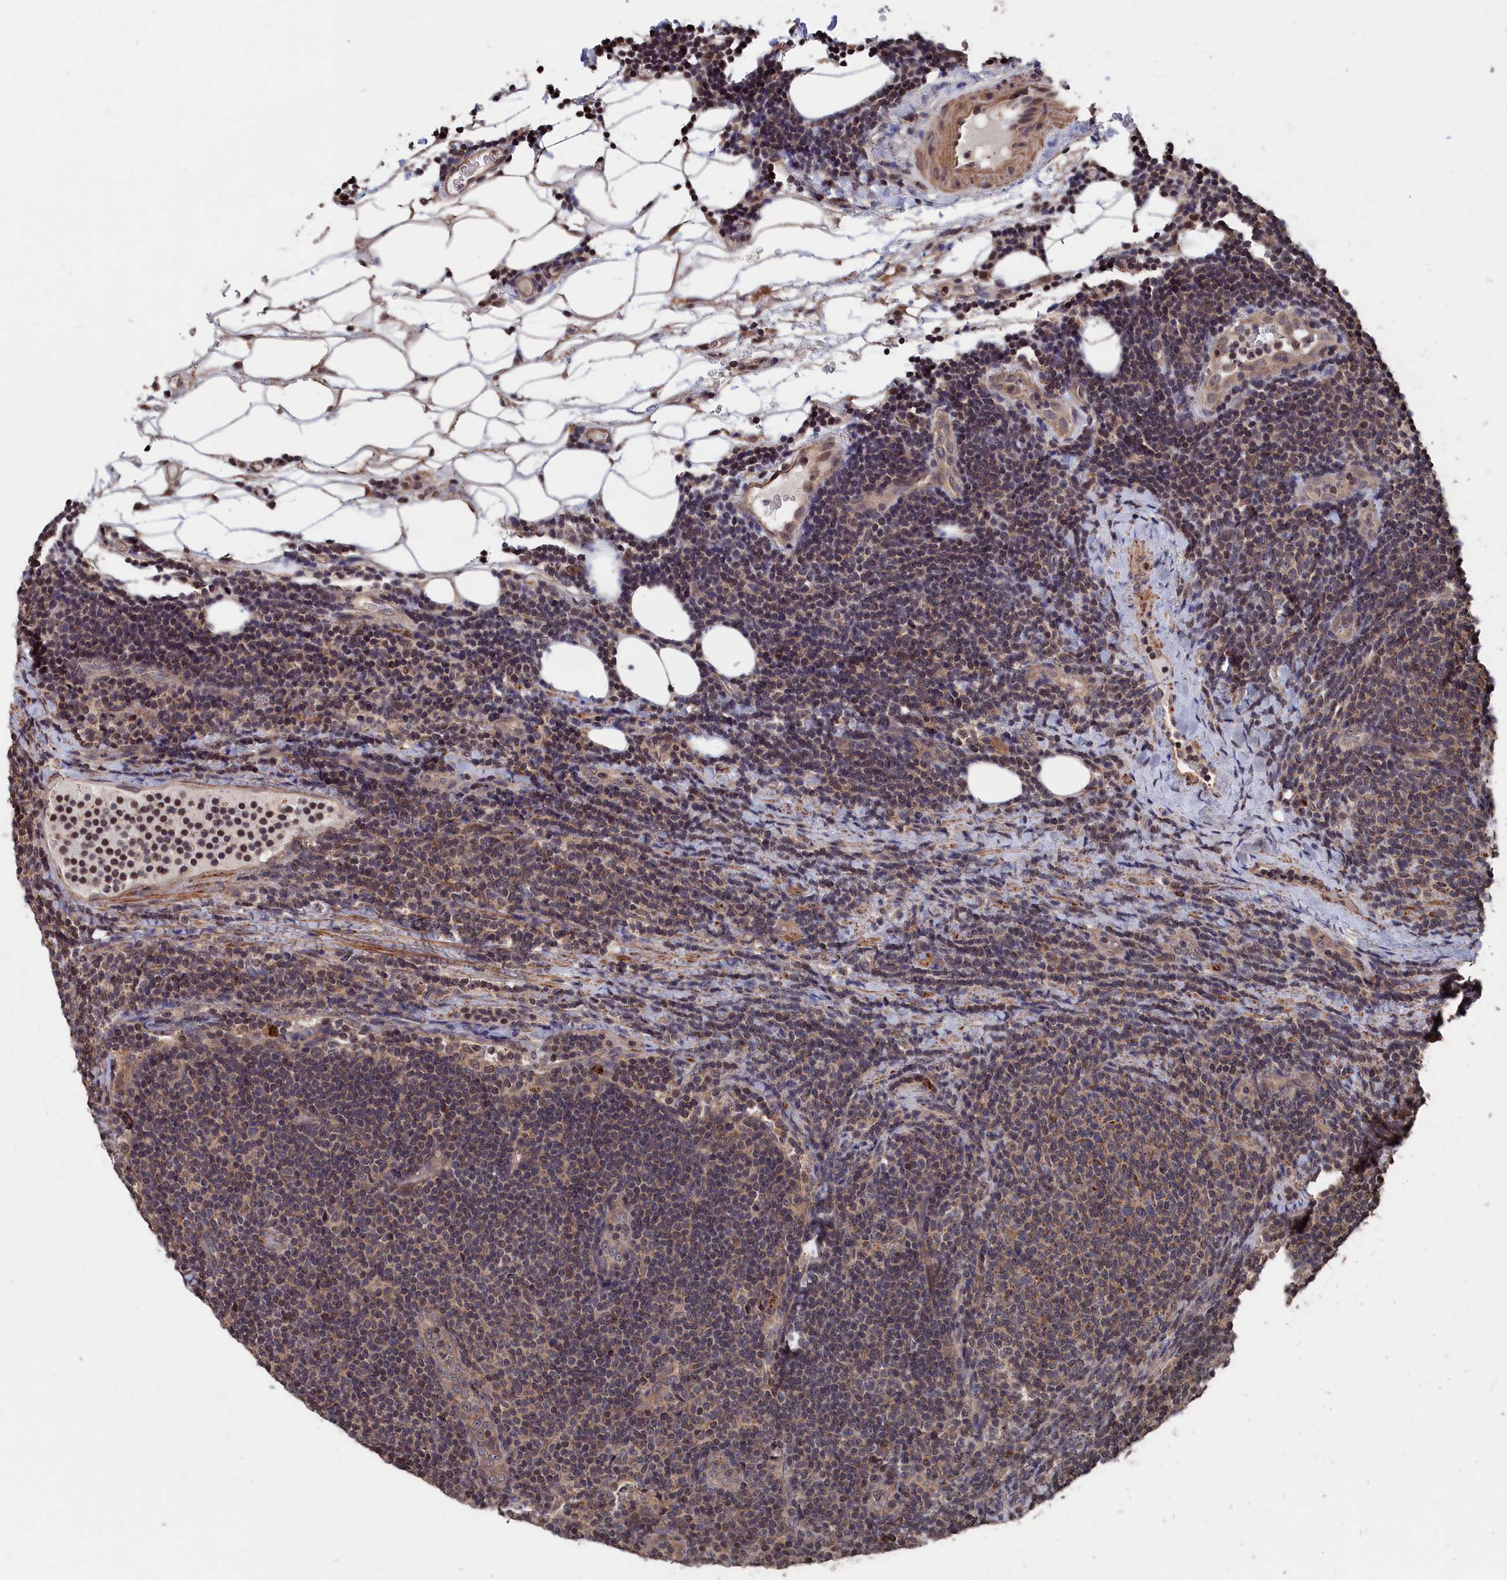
{"staining": {"intensity": "weak", "quantity": "<25%", "location": "cytoplasmic/membranous,nuclear"}, "tissue": "lymphoma", "cell_type": "Tumor cells", "image_type": "cancer", "snomed": [{"axis": "morphology", "description": "Malignant lymphoma, non-Hodgkin's type, Low grade"}, {"axis": "topography", "description": "Lymph node"}], "caption": "DAB immunohistochemical staining of human lymphoma reveals no significant expression in tumor cells.", "gene": "PDE12", "patient": {"sex": "male", "age": 66}}